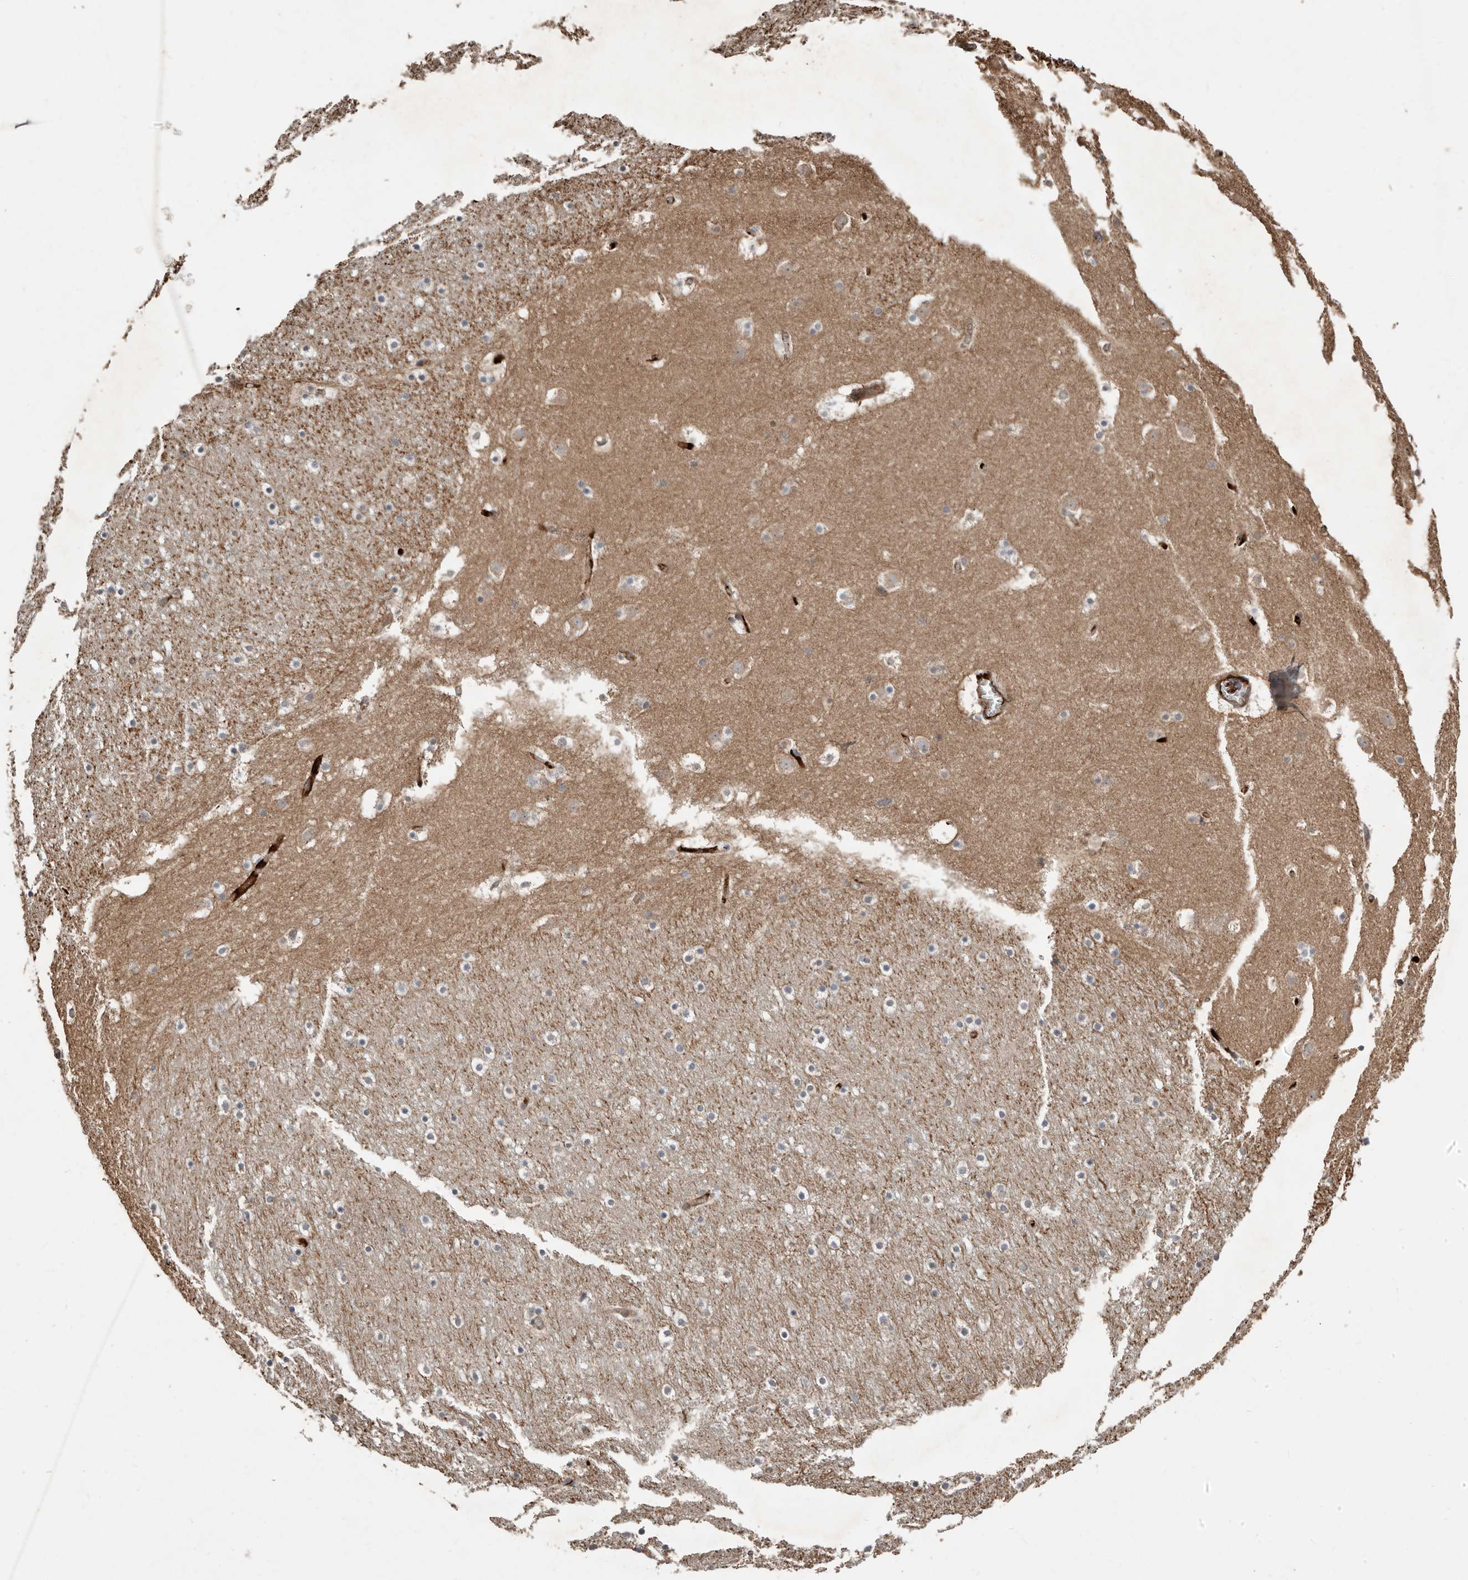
{"staining": {"intensity": "weak", "quantity": "<25%", "location": "cytoplasmic/membranous"}, "tissue": "caudate", "cell_type": "Glial cells", "image_type": "normal", "snomed": [{"axis": "morphology", "description": "Normal tissue, NOS"}, {"axis": "topography", "description": "Lateral ventricle wall"}], "caption": "IHC histopathology image of unremarkable human caudate stained for a protein (brown), which shows no positivity in glial cells. (DAB (3,3'-diaminobenzidine) IHC, high magnification).", "gene": "SMYD4", "patient": {"sex": "male", "age": 45}}